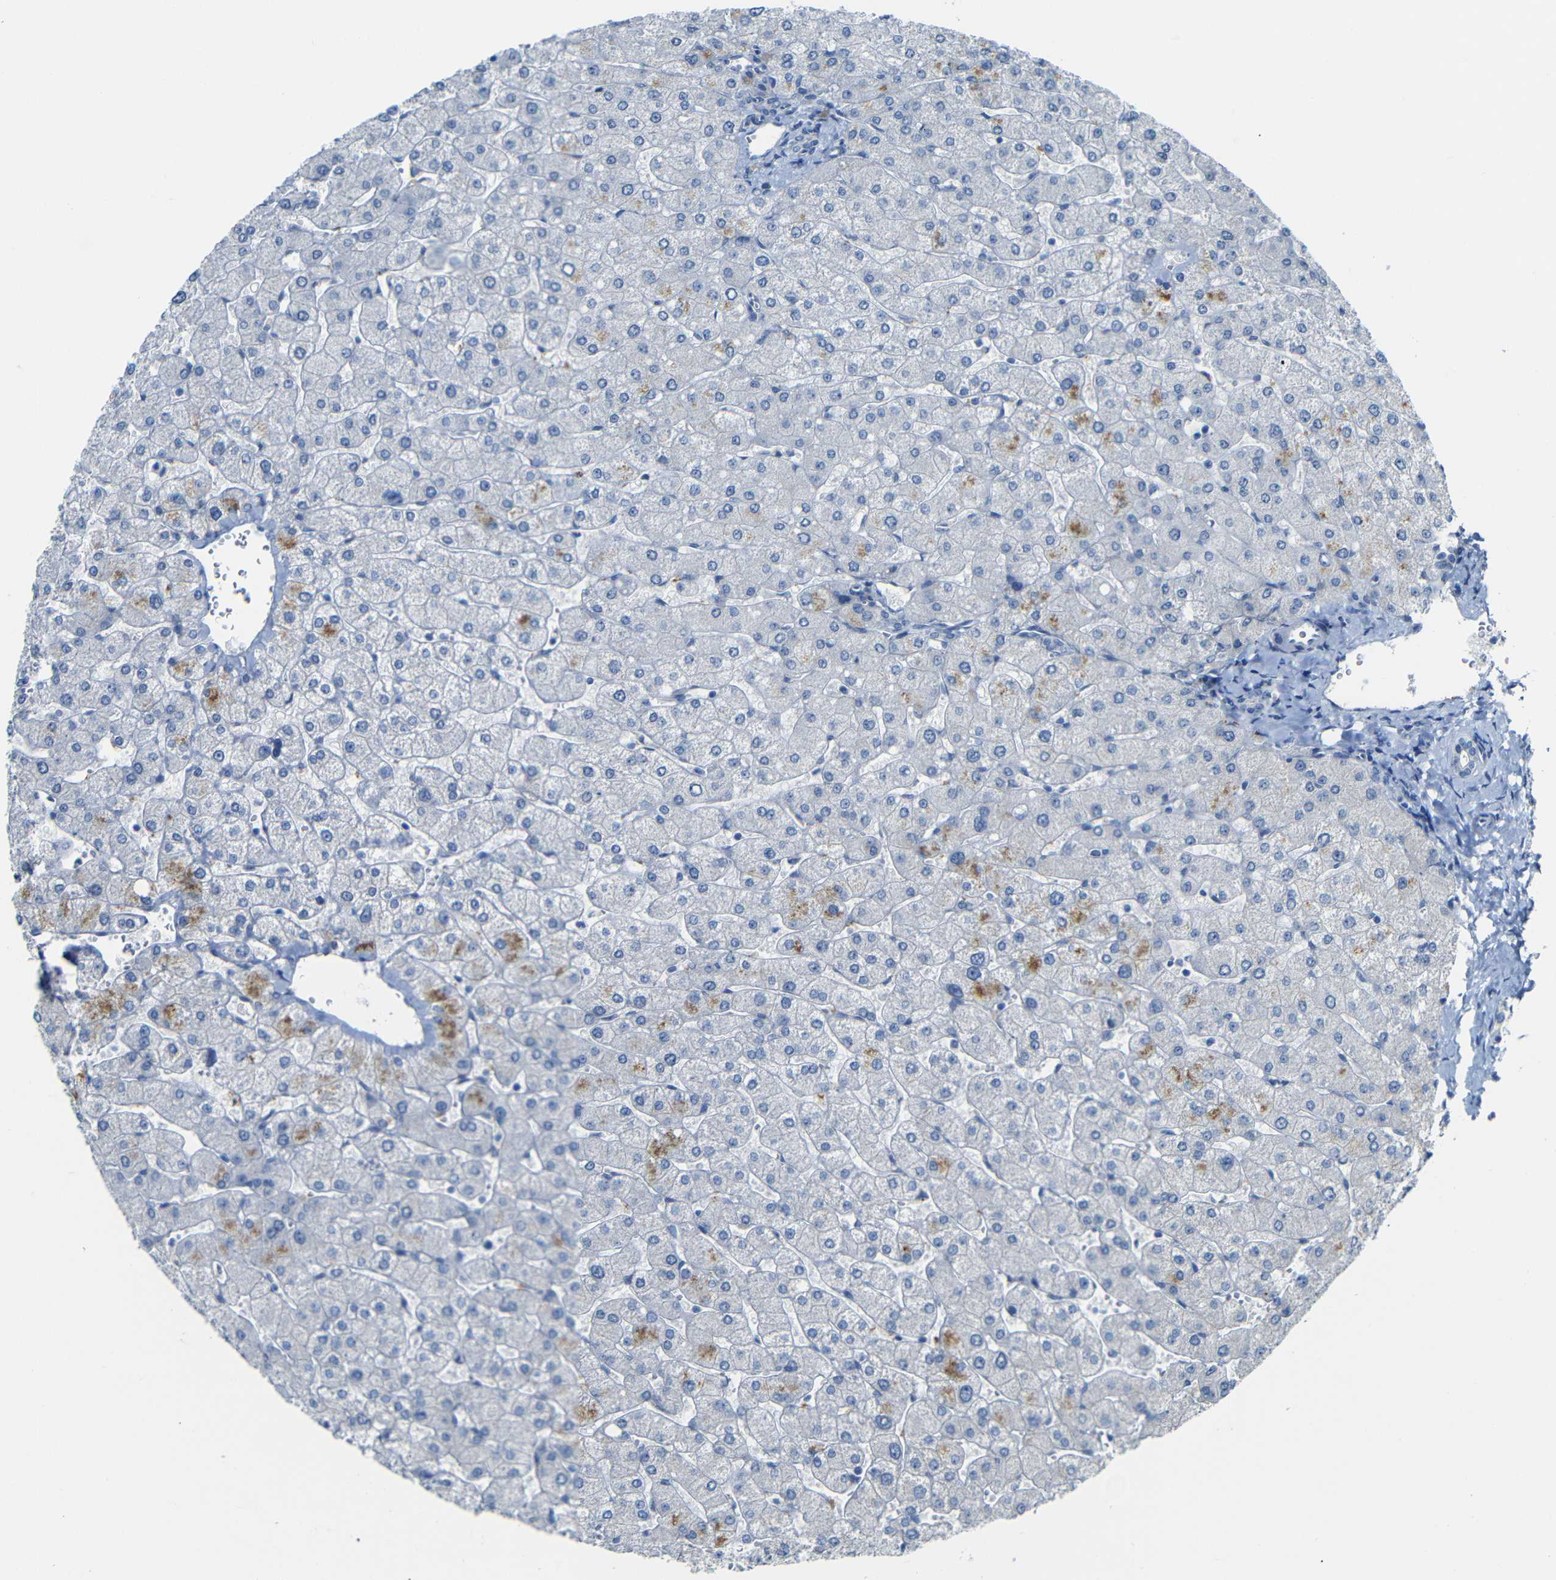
{"staining": {"intensity": "negative", "quantity": "none", "location": "none"}, "tissue": "liver", "cell_type": "Cholangiocytes", "image_type": "normal", "snomed": [{"axis": "morphology", "description": "Normal tissue, NOS"}, {"axis": "topography", "description": "Liver"}], "caption": "DAB (3,3'-diaminobenzidine) immunohistochemical staining of benign liver demonstrates no significant positivity in cholangiocytes.", "gene": "C15orf48", "patient": {"sex": "male", "age": 55}}